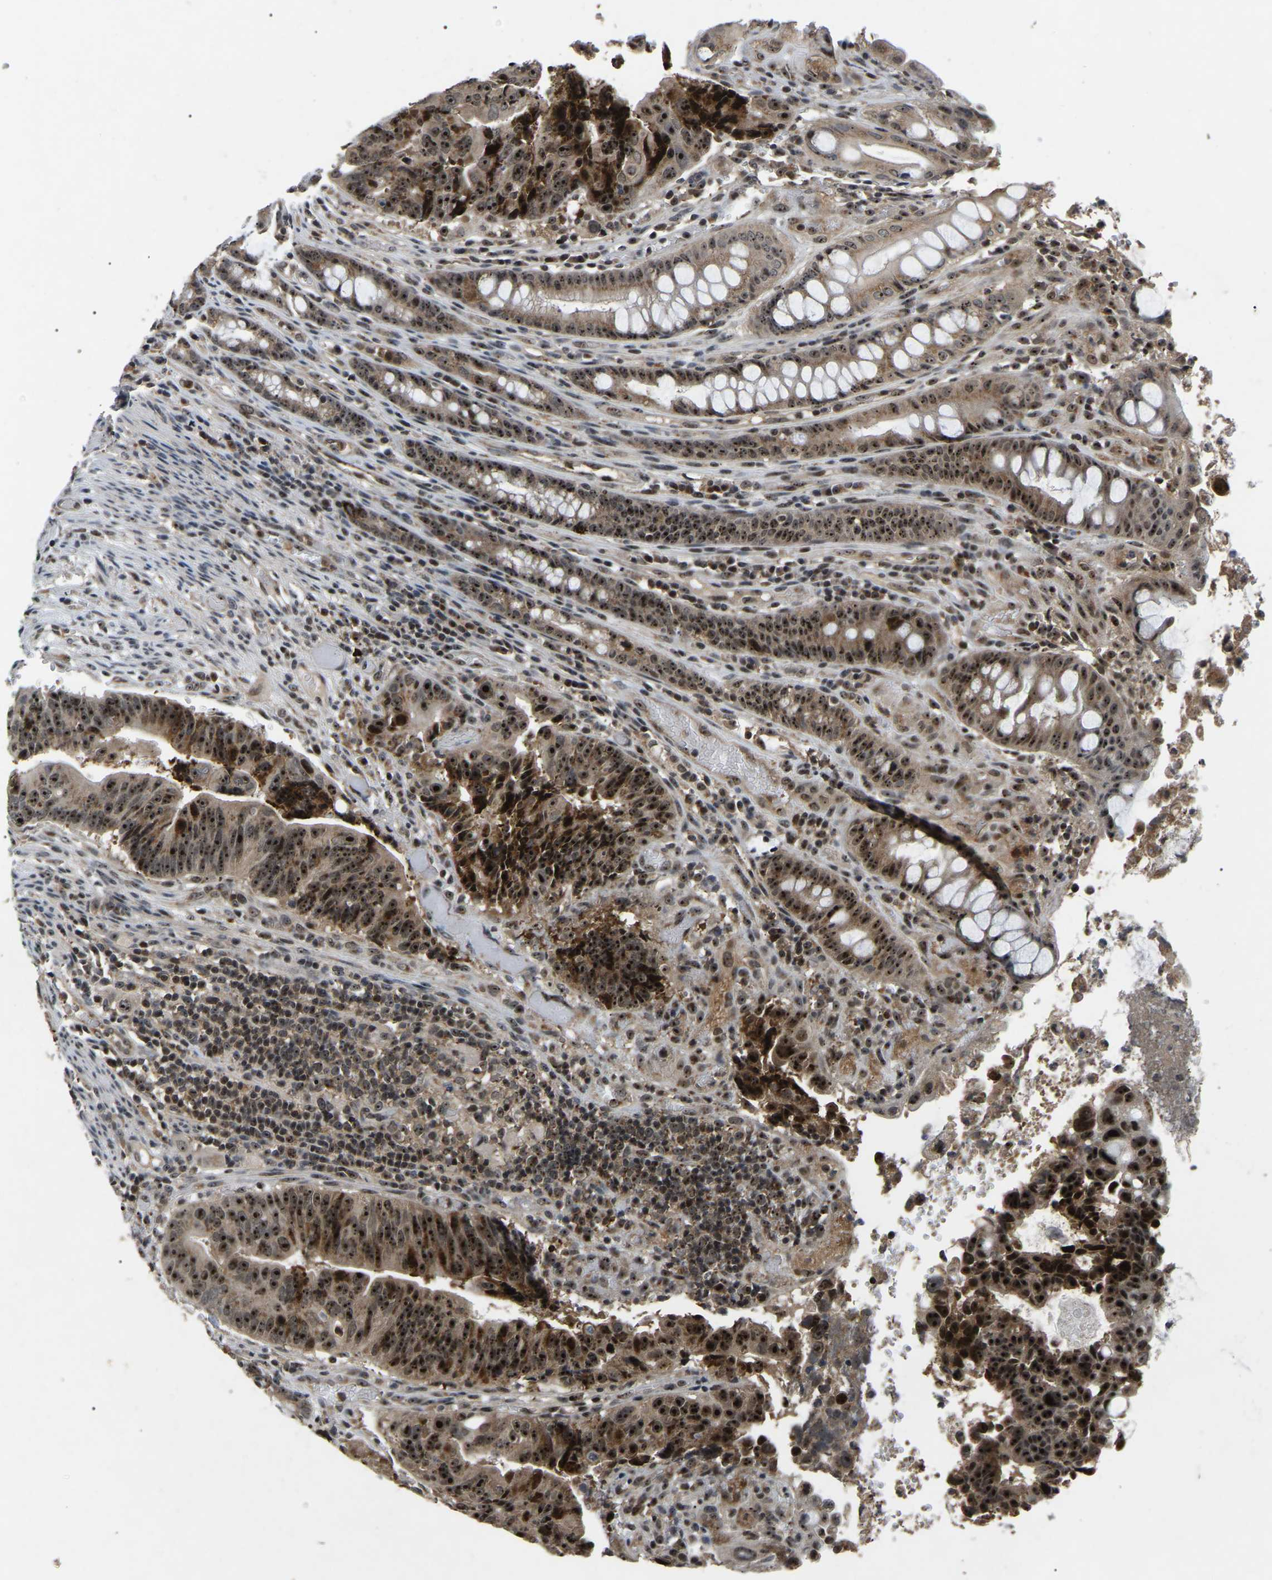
{"staining": {"intensity": "strong", "quantity": ">75%", "location": "cytoplasmic/membranous,nuclear"}, "tissue": "colorectal cancer", "cell_type": "Tumor cells", "image_type": "cancer", "snomed": [{"axis": "morphology", "description": "Adenocarcinoma, NOS"}, {"axis": "topography", "description": "Colon"}], "caption": "Immunohistochemical staining of human colorectal cancer displays high levels of strong cytoplasmic/membranous and nuclear expression in approximately >75% of tumor cells.", "gene": "RBM28", "patient": {"sex": "female", "age": 57}}